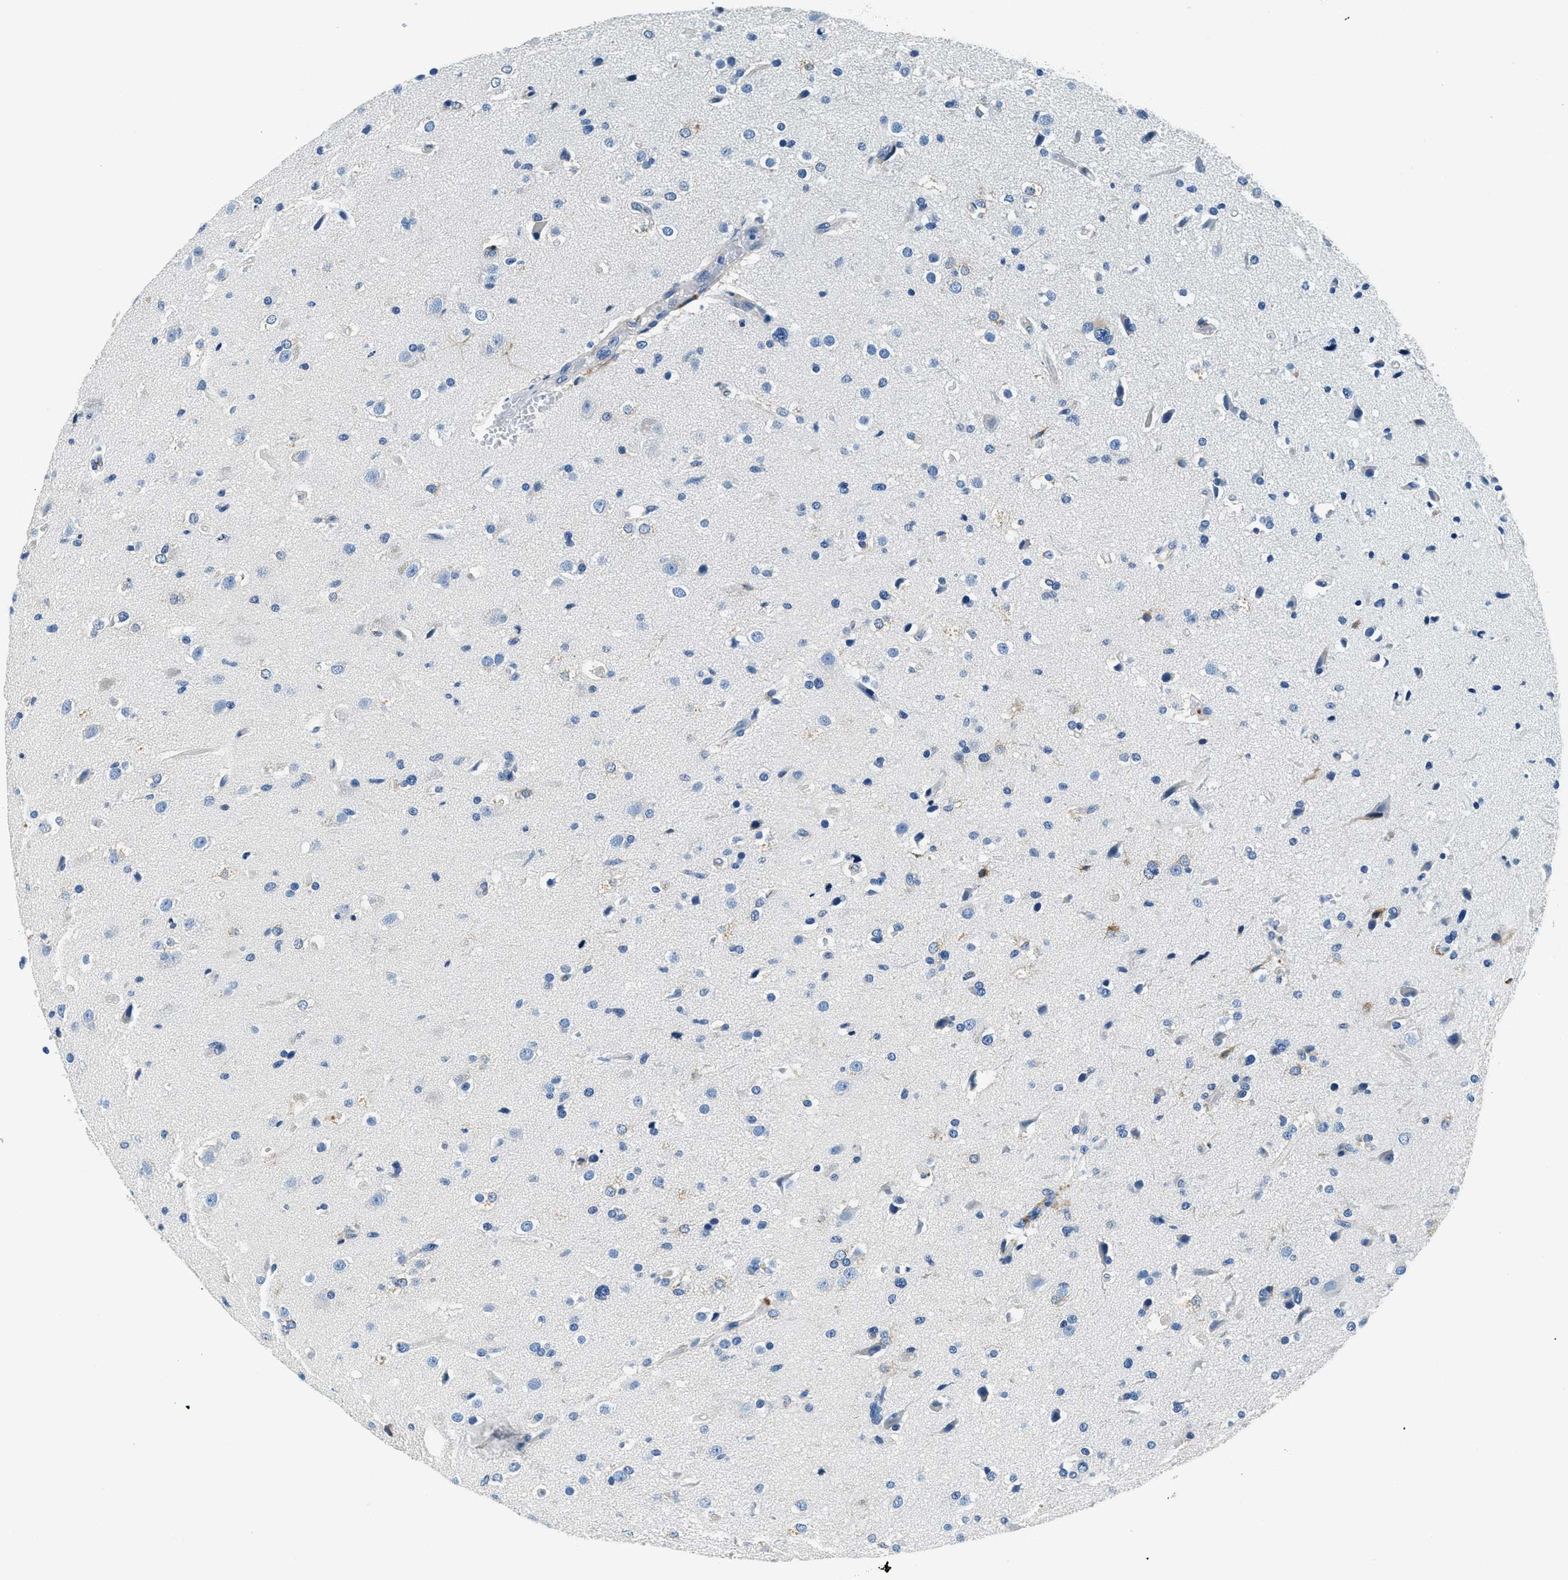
{"staining": {"intensity": "negative", "quantity": "none", "location": "none"}, "tissue": "glioma", "cell_type": "Tumor cells", "image_type": "cancer", "snomed": [{"axis": "morphology", "description": "Glioma, malignant, High grade"}, {"axis": "topography", "description": "Brain"}], "caption": "The immunohistochemistry image has no significant staining in tumor cells of glioma tissue. Brightfield microscopy of IHC stained with DAB (3,3'-diaminobenzidine) (brown) and hematoxylin (blue), captured at high magnification.", "gene": "UBAC2", "patient": {"sex": "male", "age": 33}}